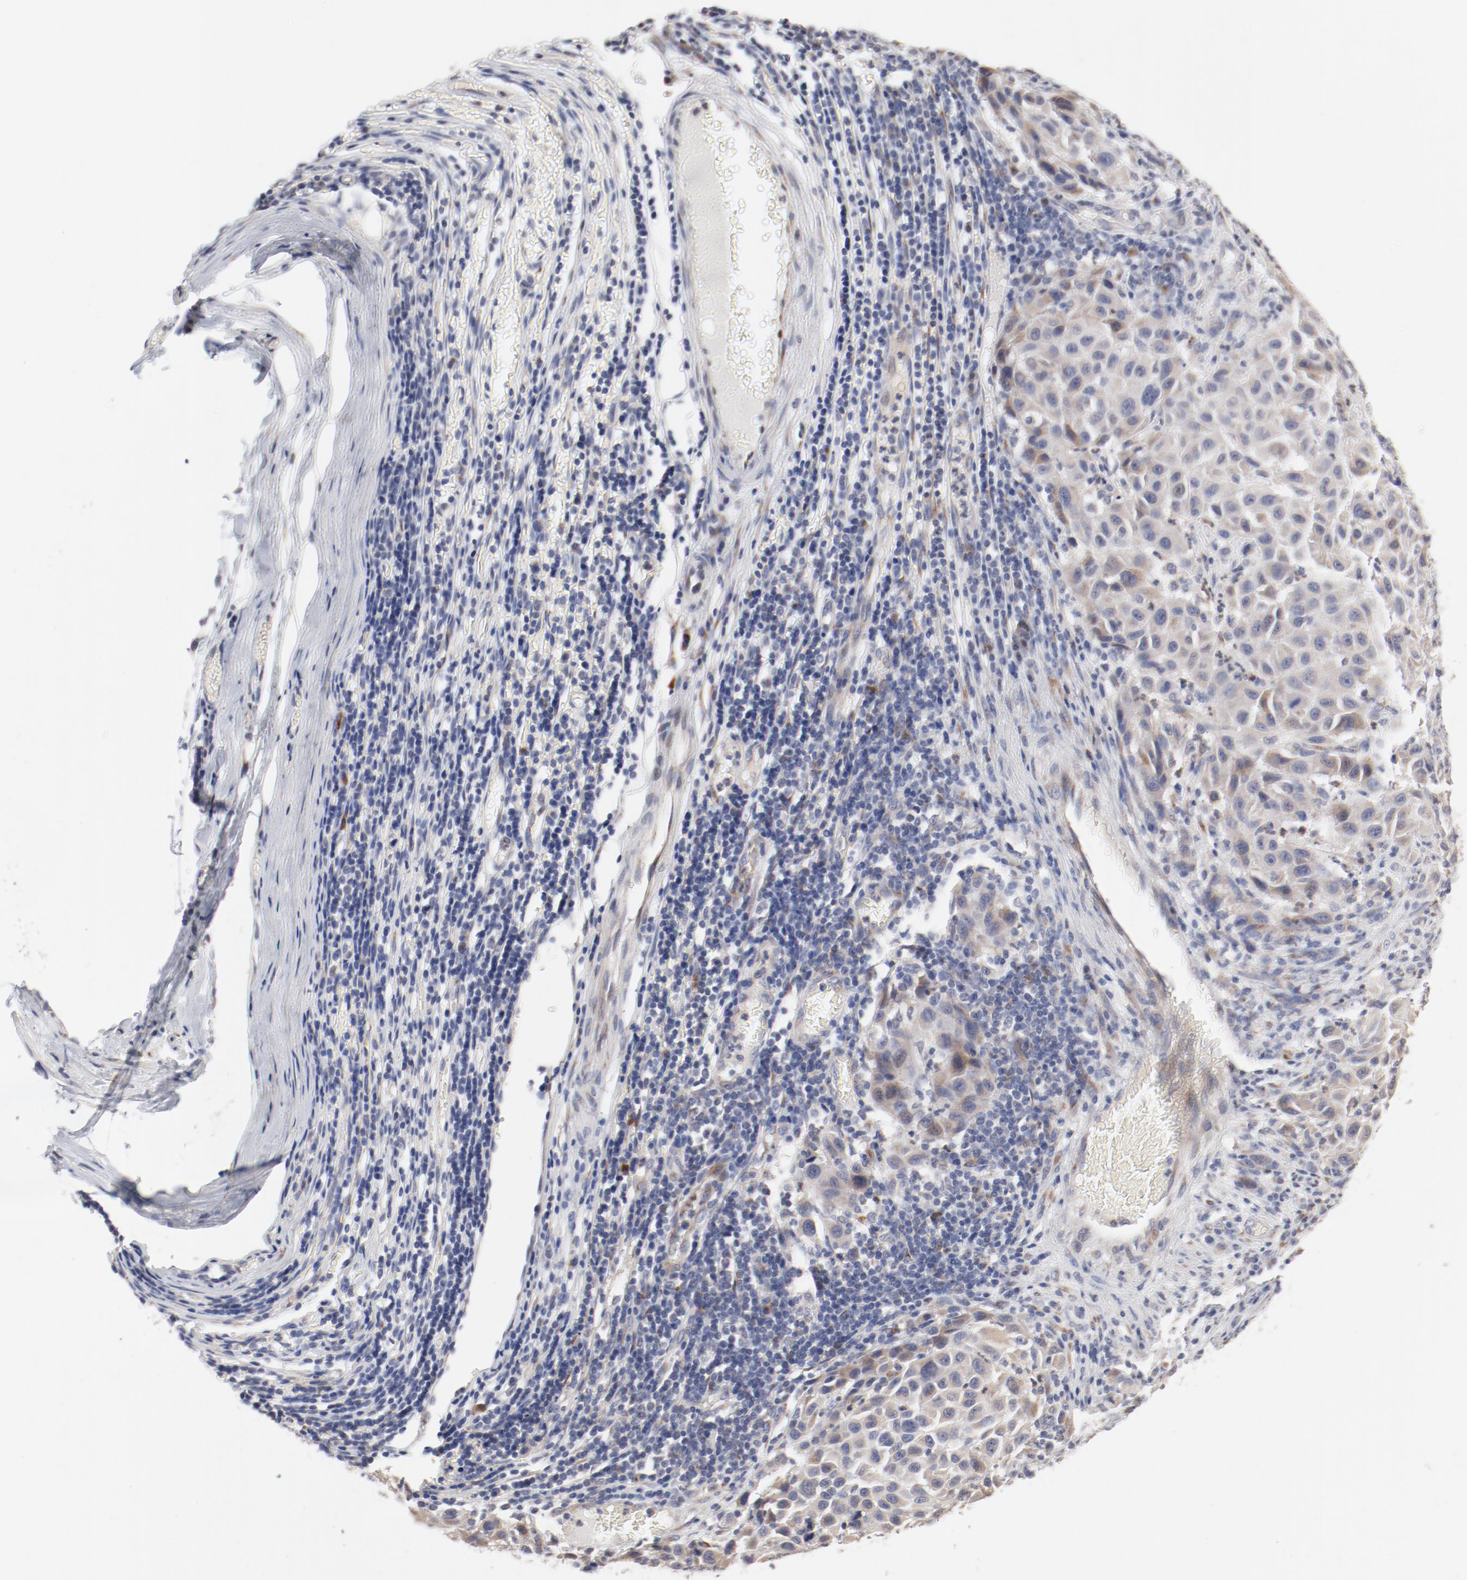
{"staining": {"intensity": "weak", "quantity": ">75%", "location": "cytoplasmic/membranous"}, "tissue": "melanoma", "cell_type": "Tumor cells", "image_type": "cancer", "snomed": [{"axis": "morphology", "description": "Malignant melanoma, Metastatic site"}, {"axis": "topography", "description": "Lymph node"}], "caption": "IHC histopathology image of neoplastic tissue: human malignant melanoma (metastatic site) stained using immunohistochemistry demonstrates low levels of weak protein expression localized specifically in the cytoplasmic/membranous of tumor cells, appearing as a cytoplasmic/membranous brown color.", "gene": "AK7", "patient": {"sex": "male", "age": 61}}